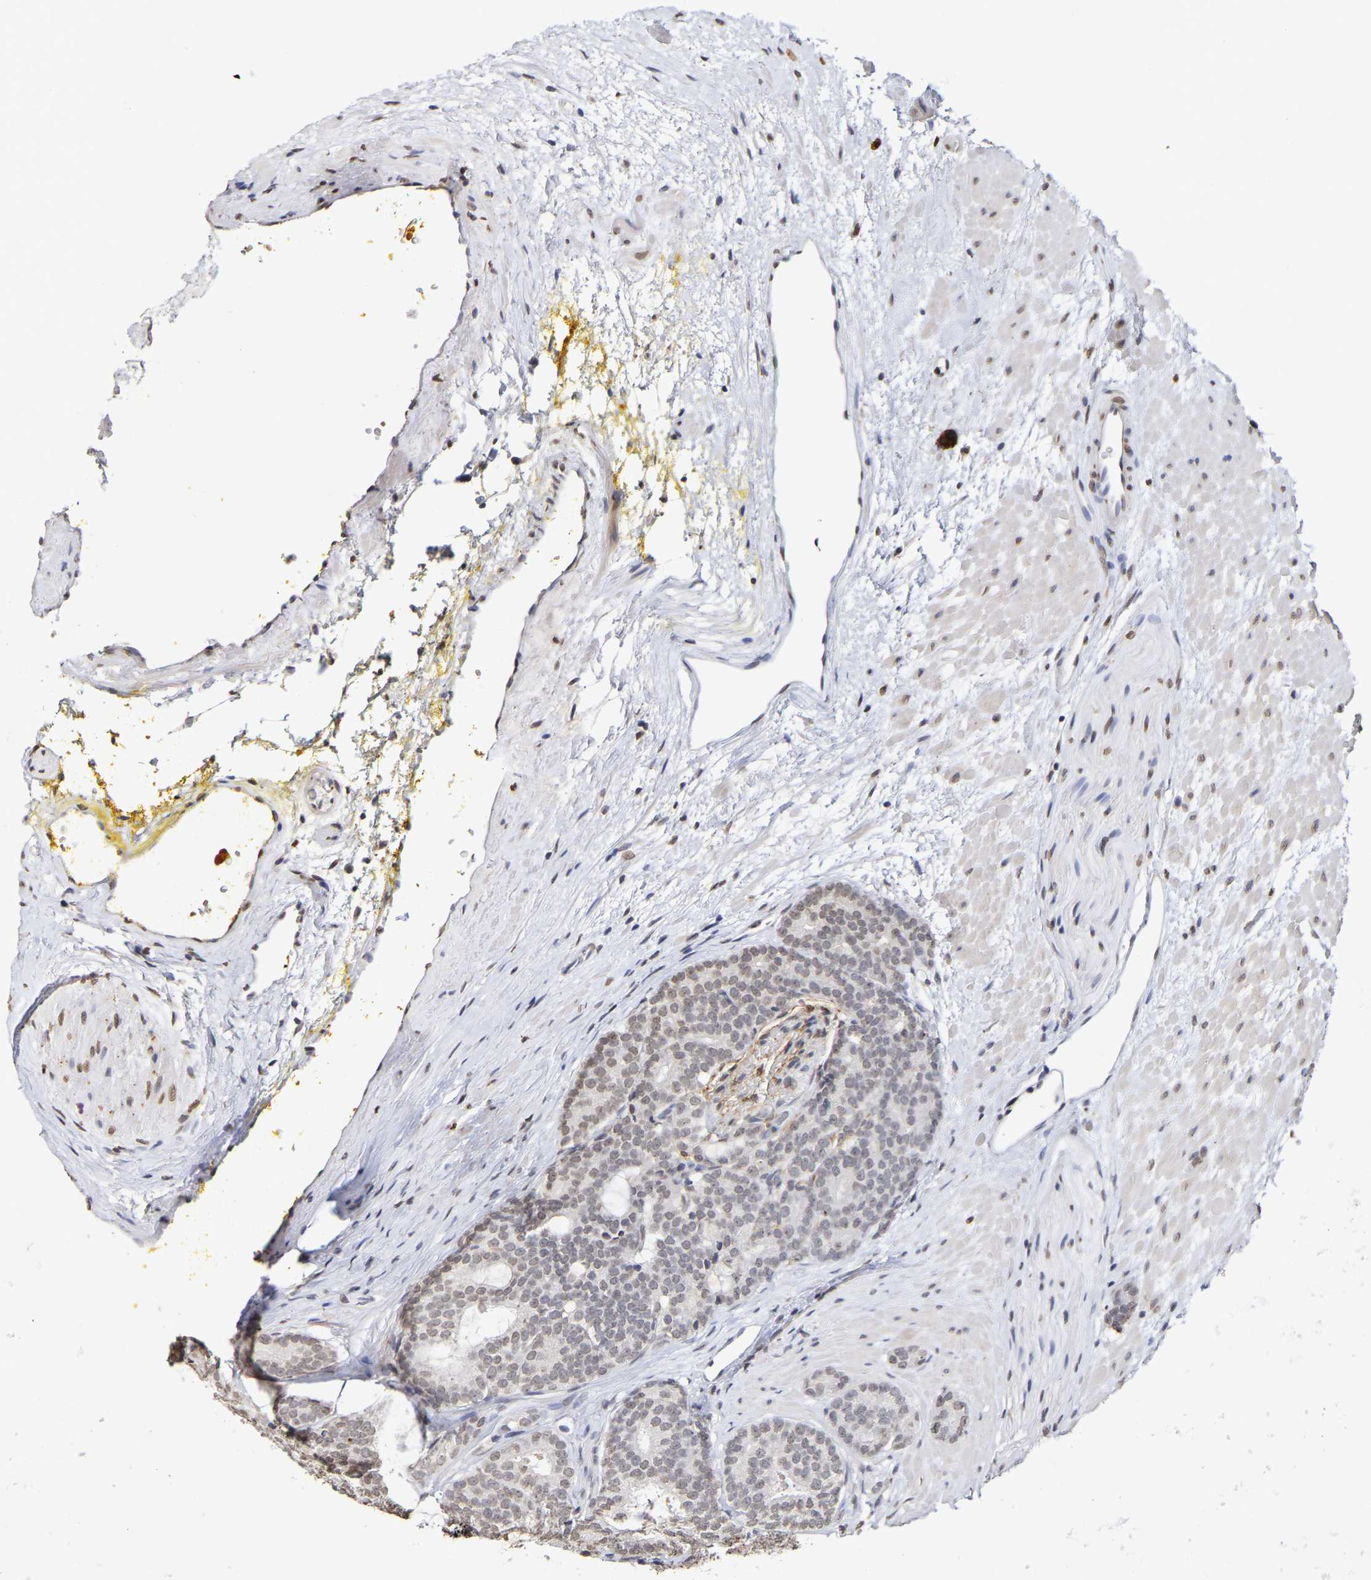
{"staining": {"intensity": "weak", "quantity": ">75%", "location": "nuclear"}, "tissue": "prostate cancer", "cell_type": "Tumor cells", "image_type": "cancer", "snomed": [{"axis": "morphology", "description": "Adenocarcinoma, High grade"}, {"axis": "topography", "description": "Prostate"}], "caption": "Prostate cancer tissue displays weak nuclear staining in approximately >75% of tumor cells, visualized by immunohistochemistry.", "gene": "ATF4", "patient": {"sex": "male", "age": 61}}